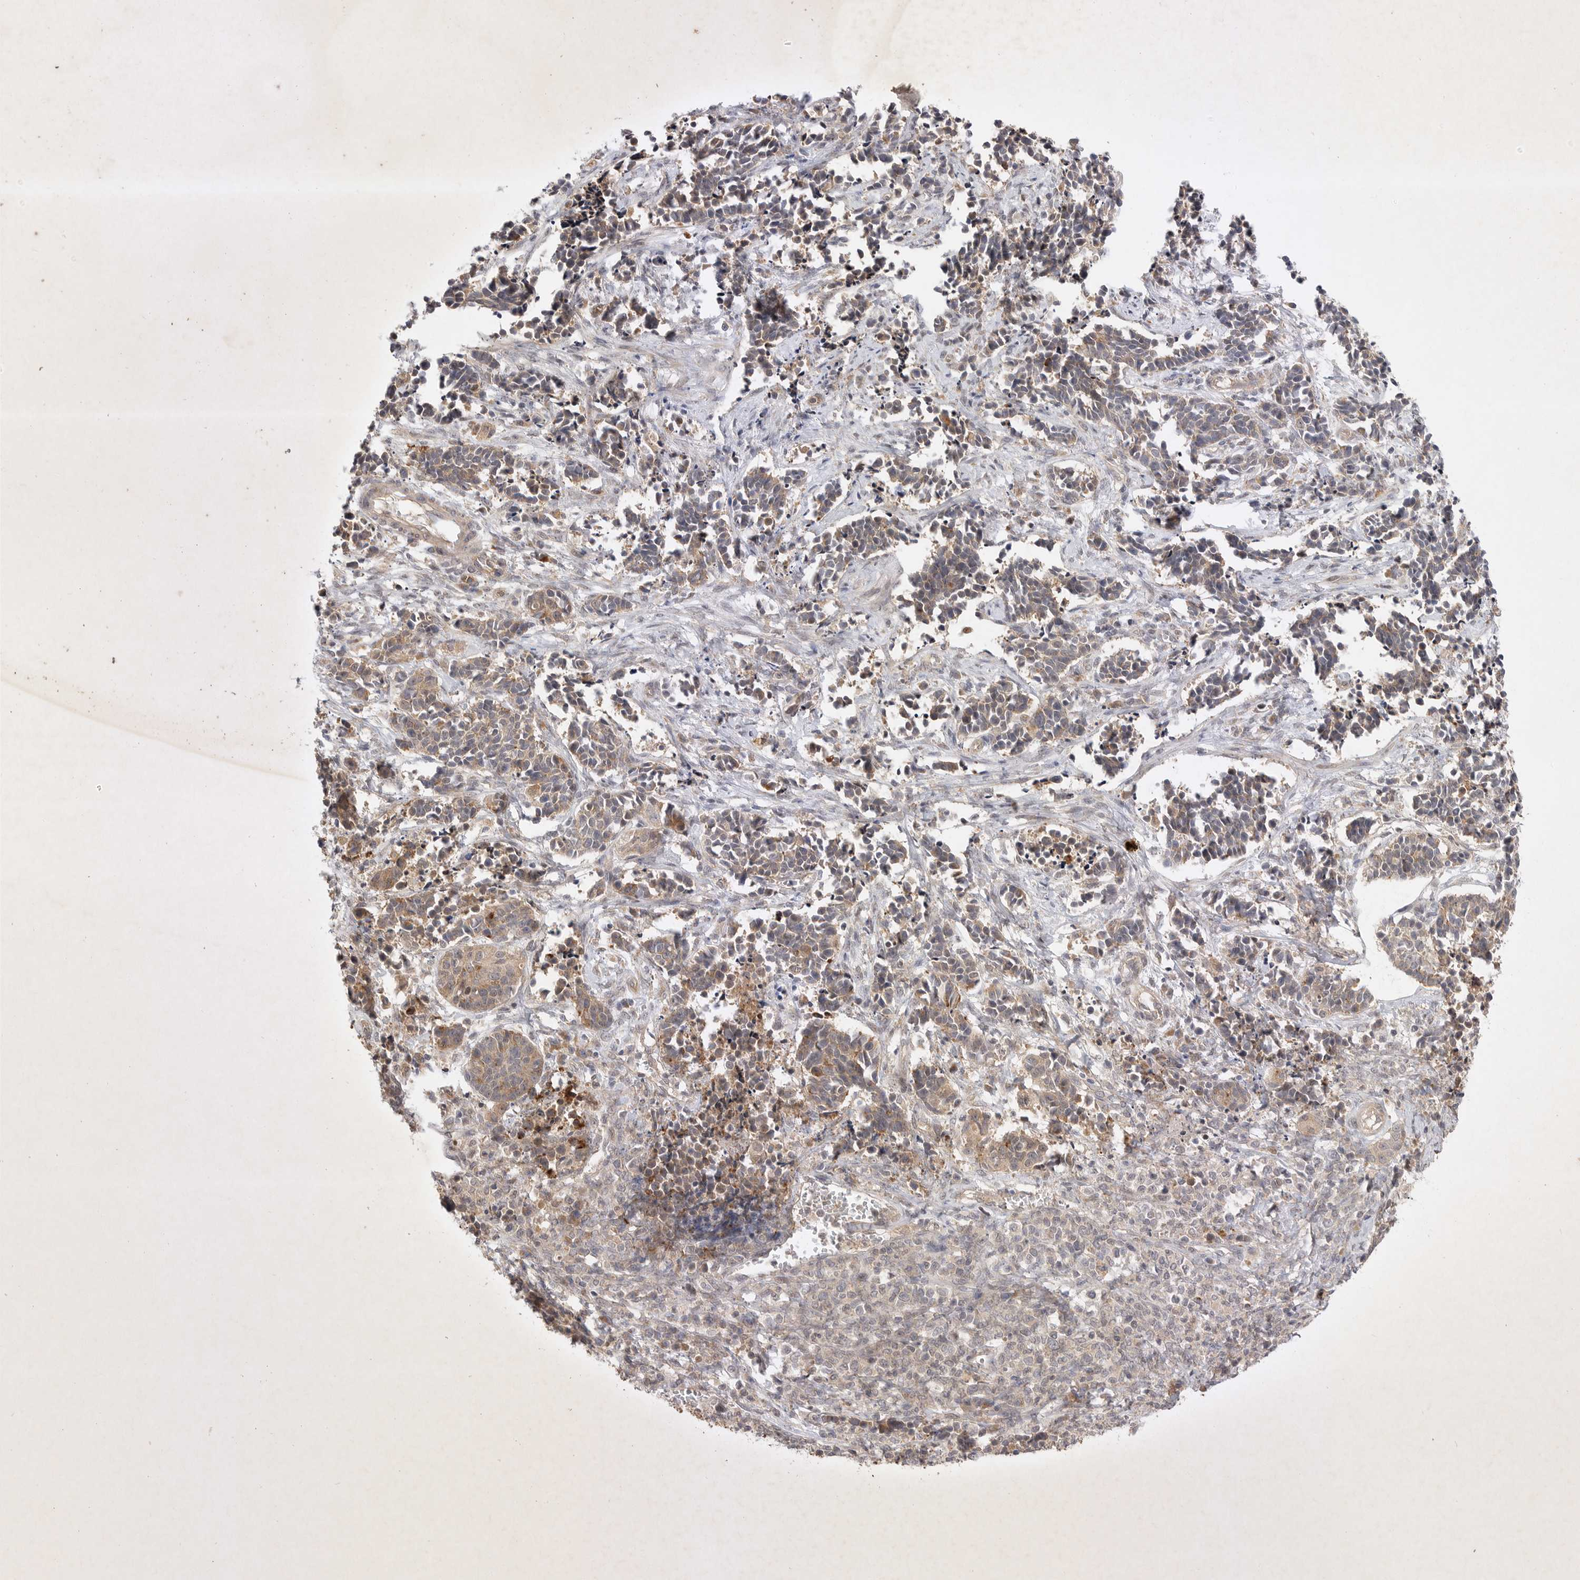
{"staining": {"intensity": "weak", "quantity": ">75%", "location": "cytoplasmic/membranous"}, "tissue": "cervical cancer", "cell_type": "Tumor cells", "image_type": "cancer", "snomed": [{"axis": "morphology", "description": "Normal tissue, NOS"}, {"axis": "morphology", "description": "Squamous cell carcinoma, NOS"}, {"axis": "topography", "description": "Cervix"}], "caption": "Tumor cells exhibit weak cytoplasmic/membranous positivity in about >75% of cells in cervical cancer.", "gene": "PTPDC1", "patient": {"sex": "female", "age": 35}}